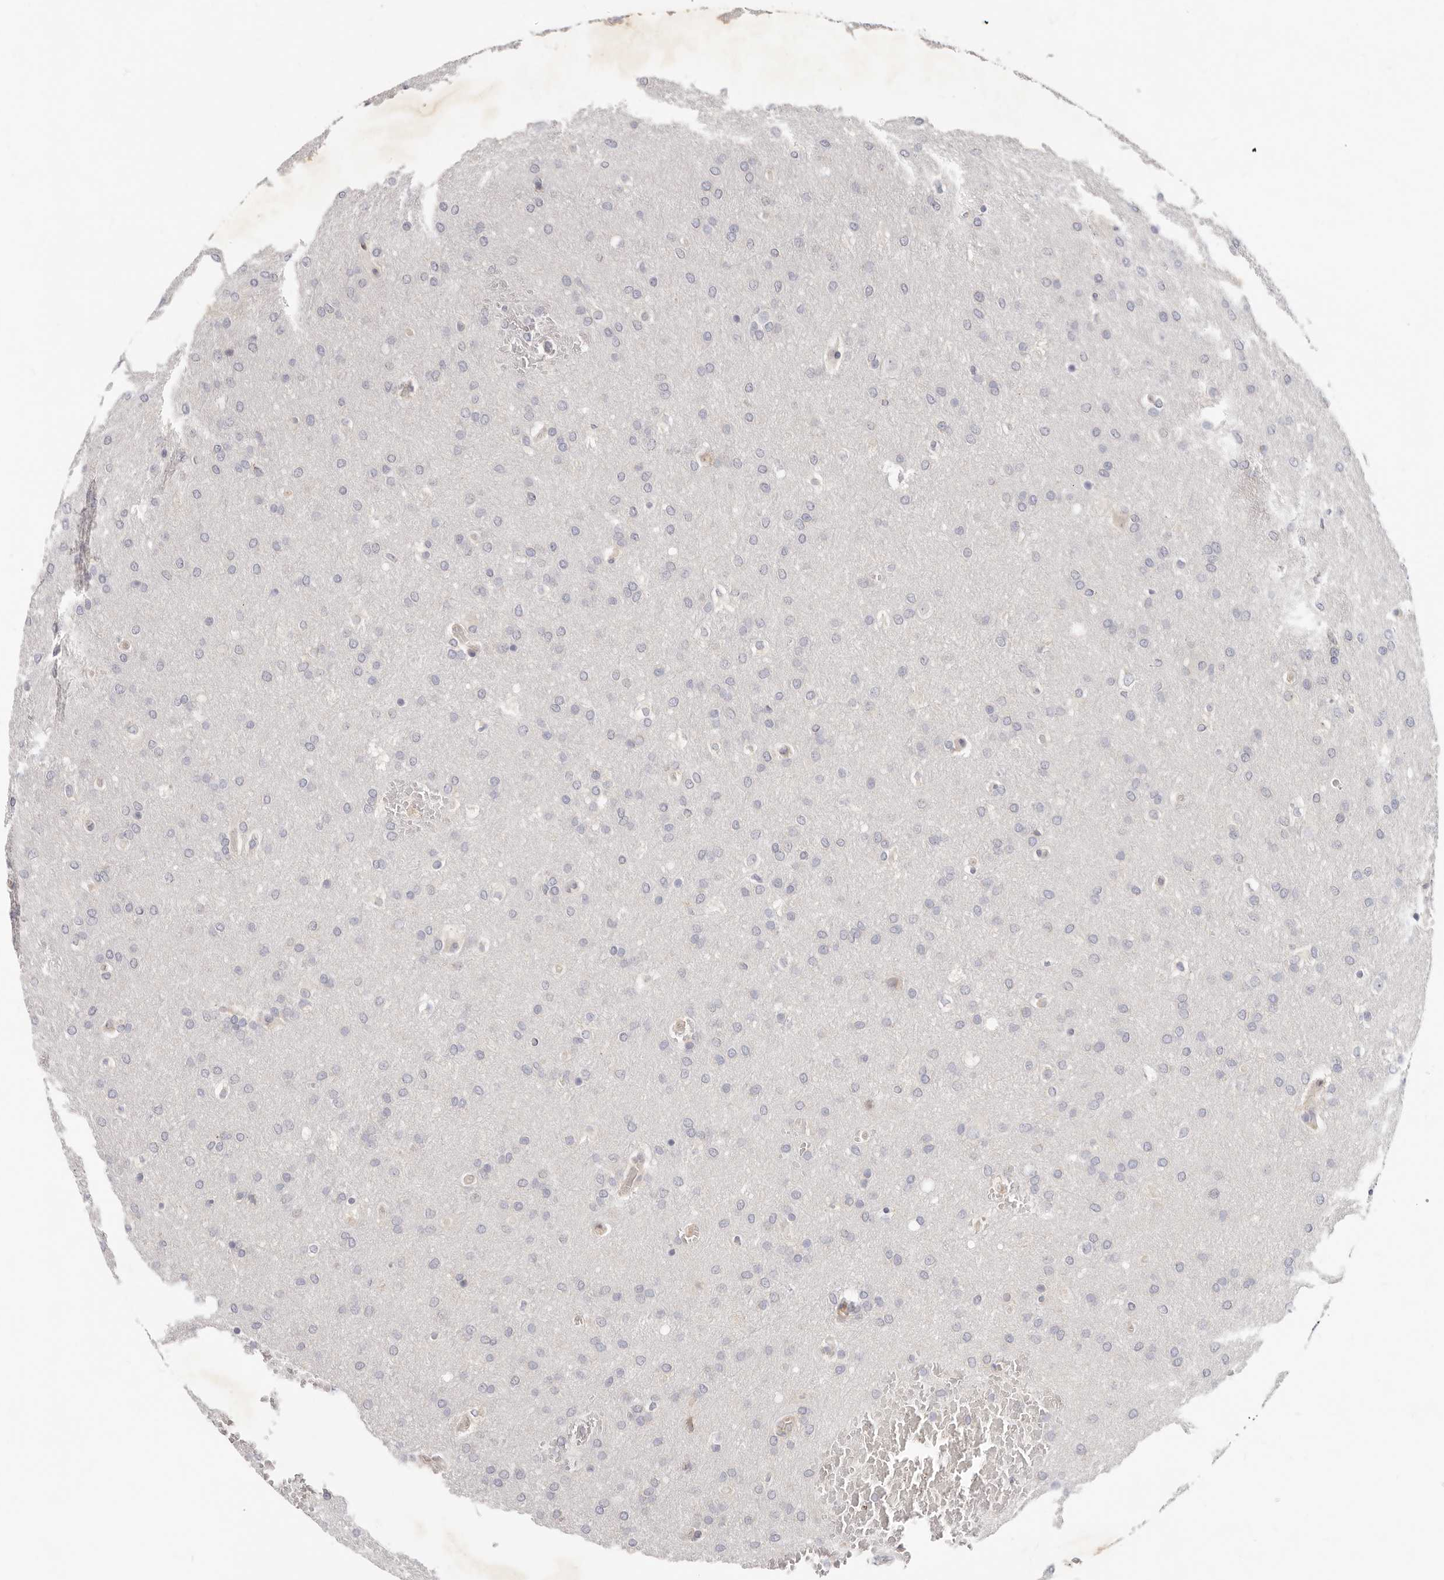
{"staining": {"intensity": "negative", "quantity": "none", "location": "none"}, "tissue": "glioma", "cell_type": "Tumor cells", "image_type": "cancer", "snomed": [{"axis": "morphology", "description": "Glioma, malignant, Low grade"}, {"axis": "topography", "description": "Brain"}], "caption": "DAB (3,3'-diaminobenzidine) immunohistochemical staining of malignant glioma (low-grade) shows no significant positivity in tumor cells.", "gene": "TFB2M", "patient": {"sex": "female", "age": 37}}